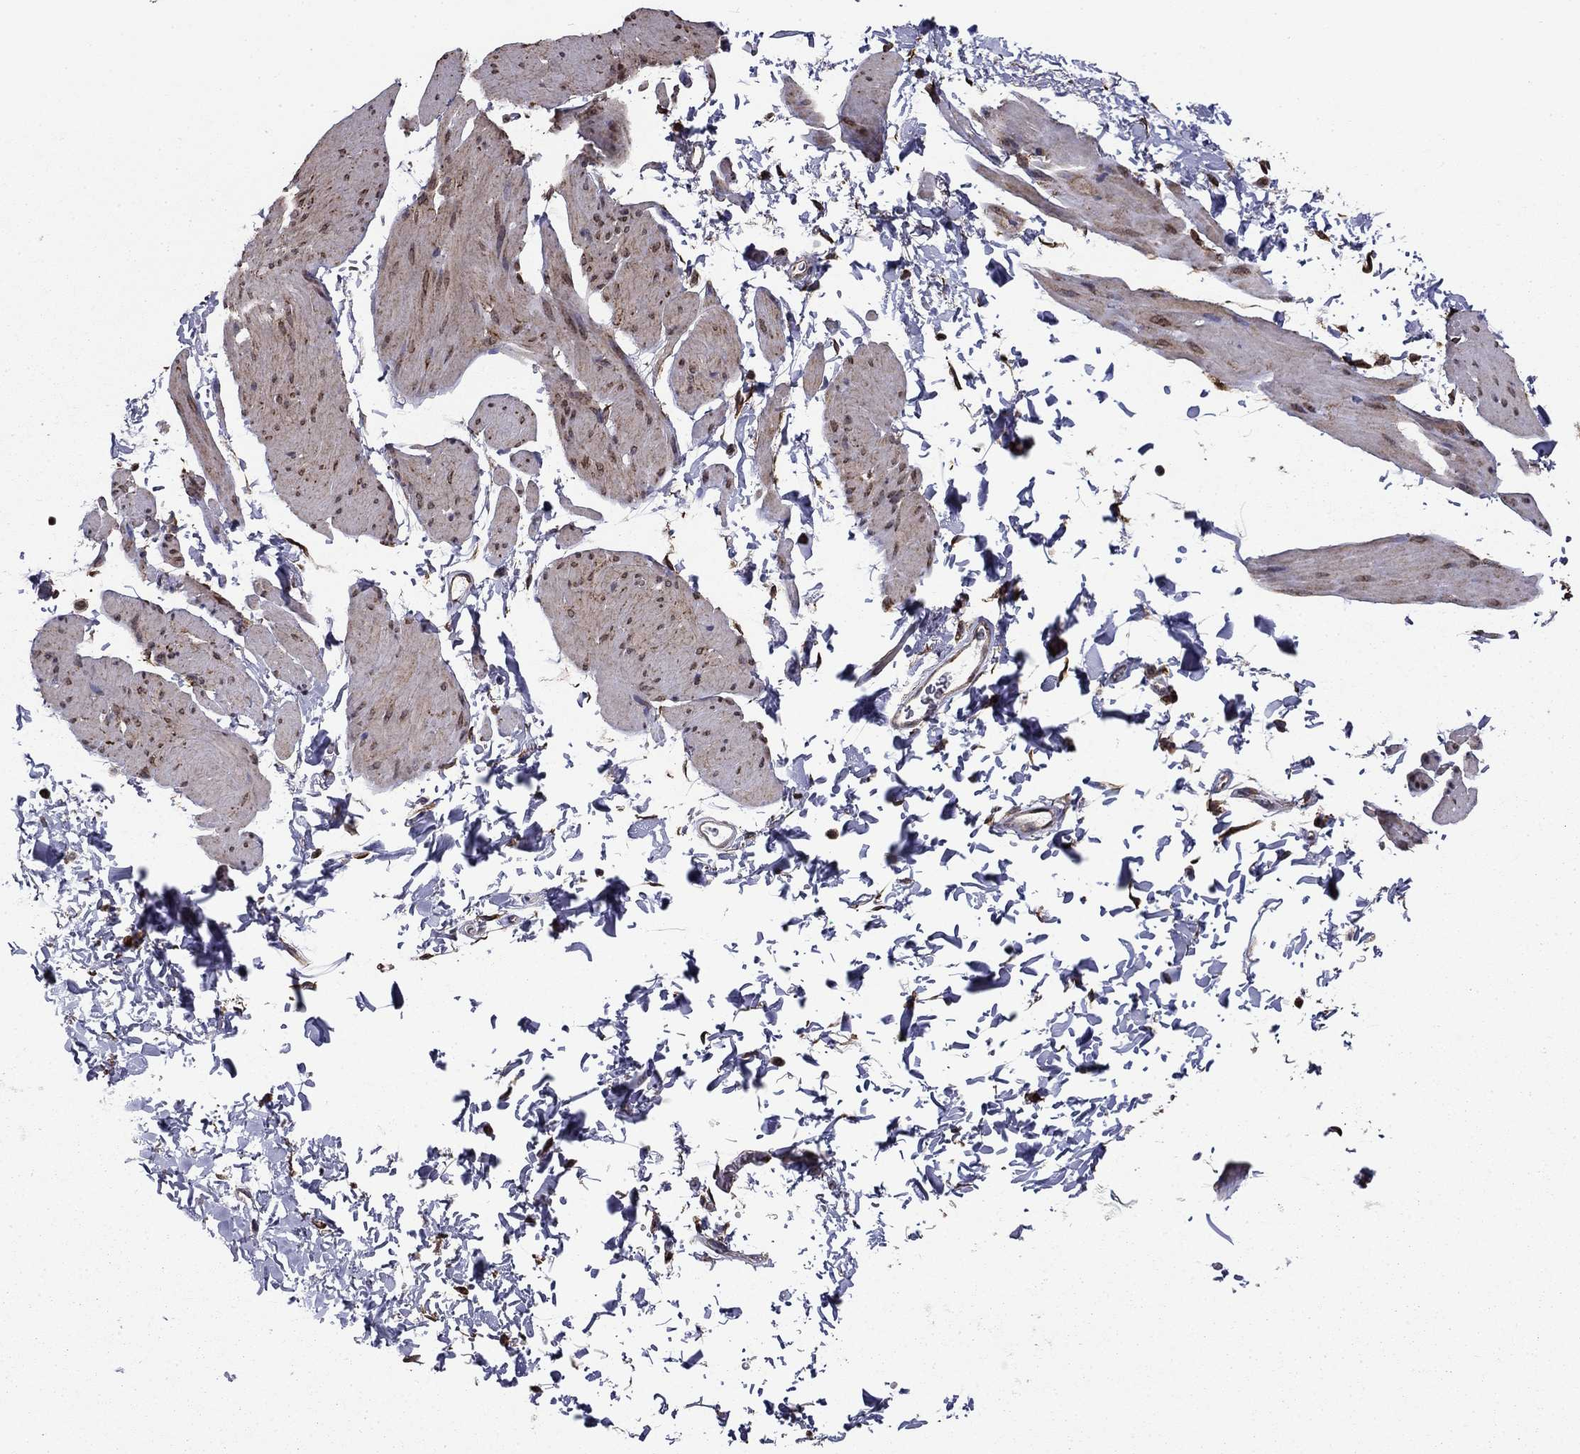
{"staining": {"intensity": "weak", "quantity": "25%-75%", "location": "cytoplasmic/membranous"}, "tissue": "smooth muscle", "cell_type": "Smooth muscle cells", "image_type": "normal", "snomed": [{"axis": "morphology", "description": "Normal tissue, NOS"}, {"axis": "topography", "description": "Adipose tissue"}, {"axis": "topography", "description": "Smooth muscle"}, {"axis": "topography", "description": "Peripheral nerve tissue"}], "caption": "Weak cytoplasmic/membranous positivity for a protein is present in about 25%-75% of smooth muscle cells of benign smooth muscle using immunohistochemistry.", "gene": "NKIRAS1", "patient": {"sex": "male", "age": 83}}